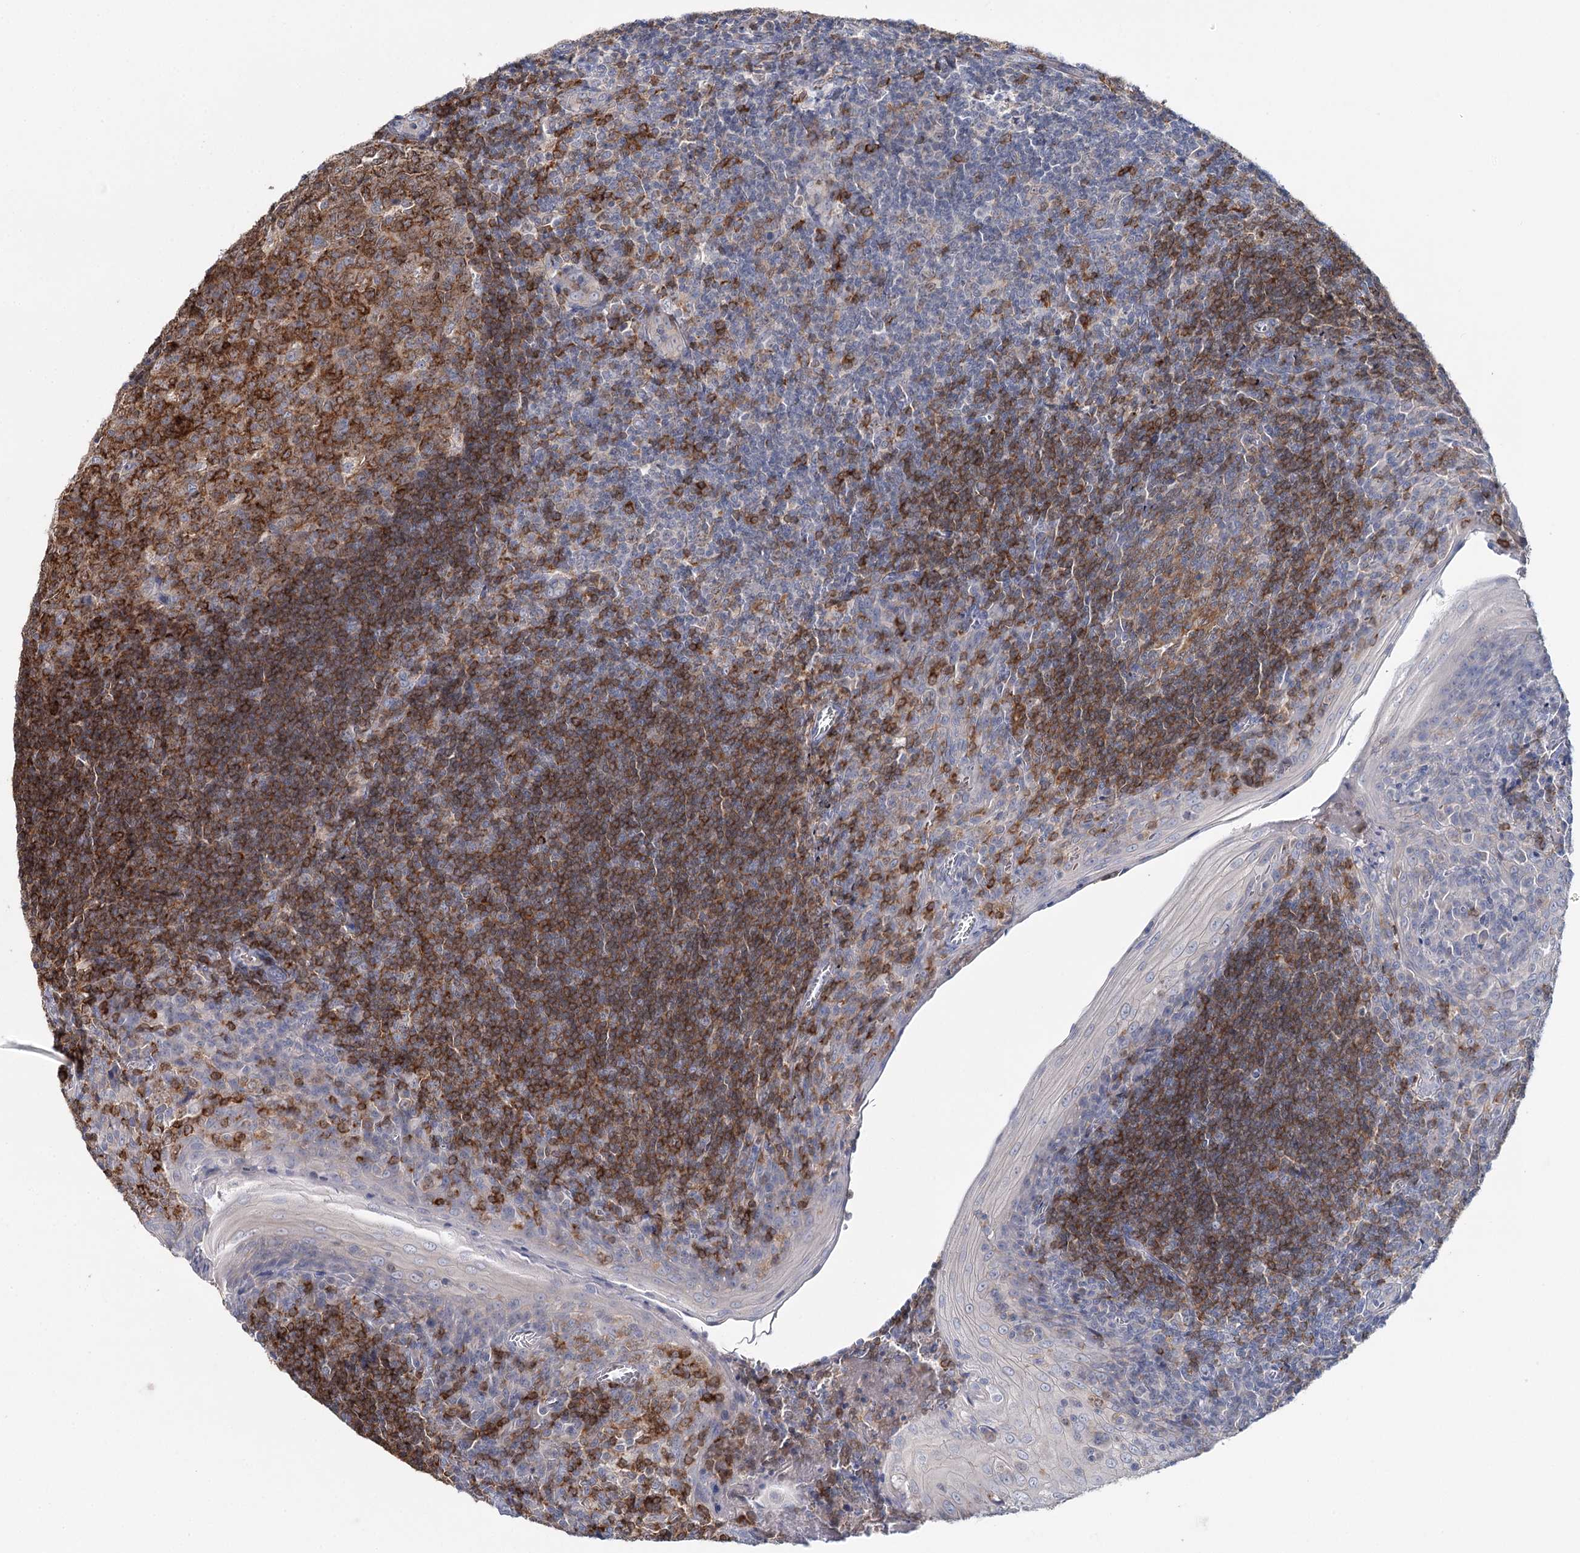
{"staining": {"intensity": "strong", "quantity": "25%-75%", "location": "cytoplasmic/membranous"}, "tissue": "tonsil", "cell_type": "Germinal center cells", "image_type": "normal", "snomed": [{"axis": "morphology", "description": "Normal tissue, NOS"}, {"axis": "topography", "description": "Tonsil"}], "caption": "This micrograph shows IHC staining of benign human tonsil, with high strong cytoplasmic/membranous expression in about 25%-75% of germinal center cells.", "gene": "DAPK1", "patient": {"sex": "male", "age": 27}}